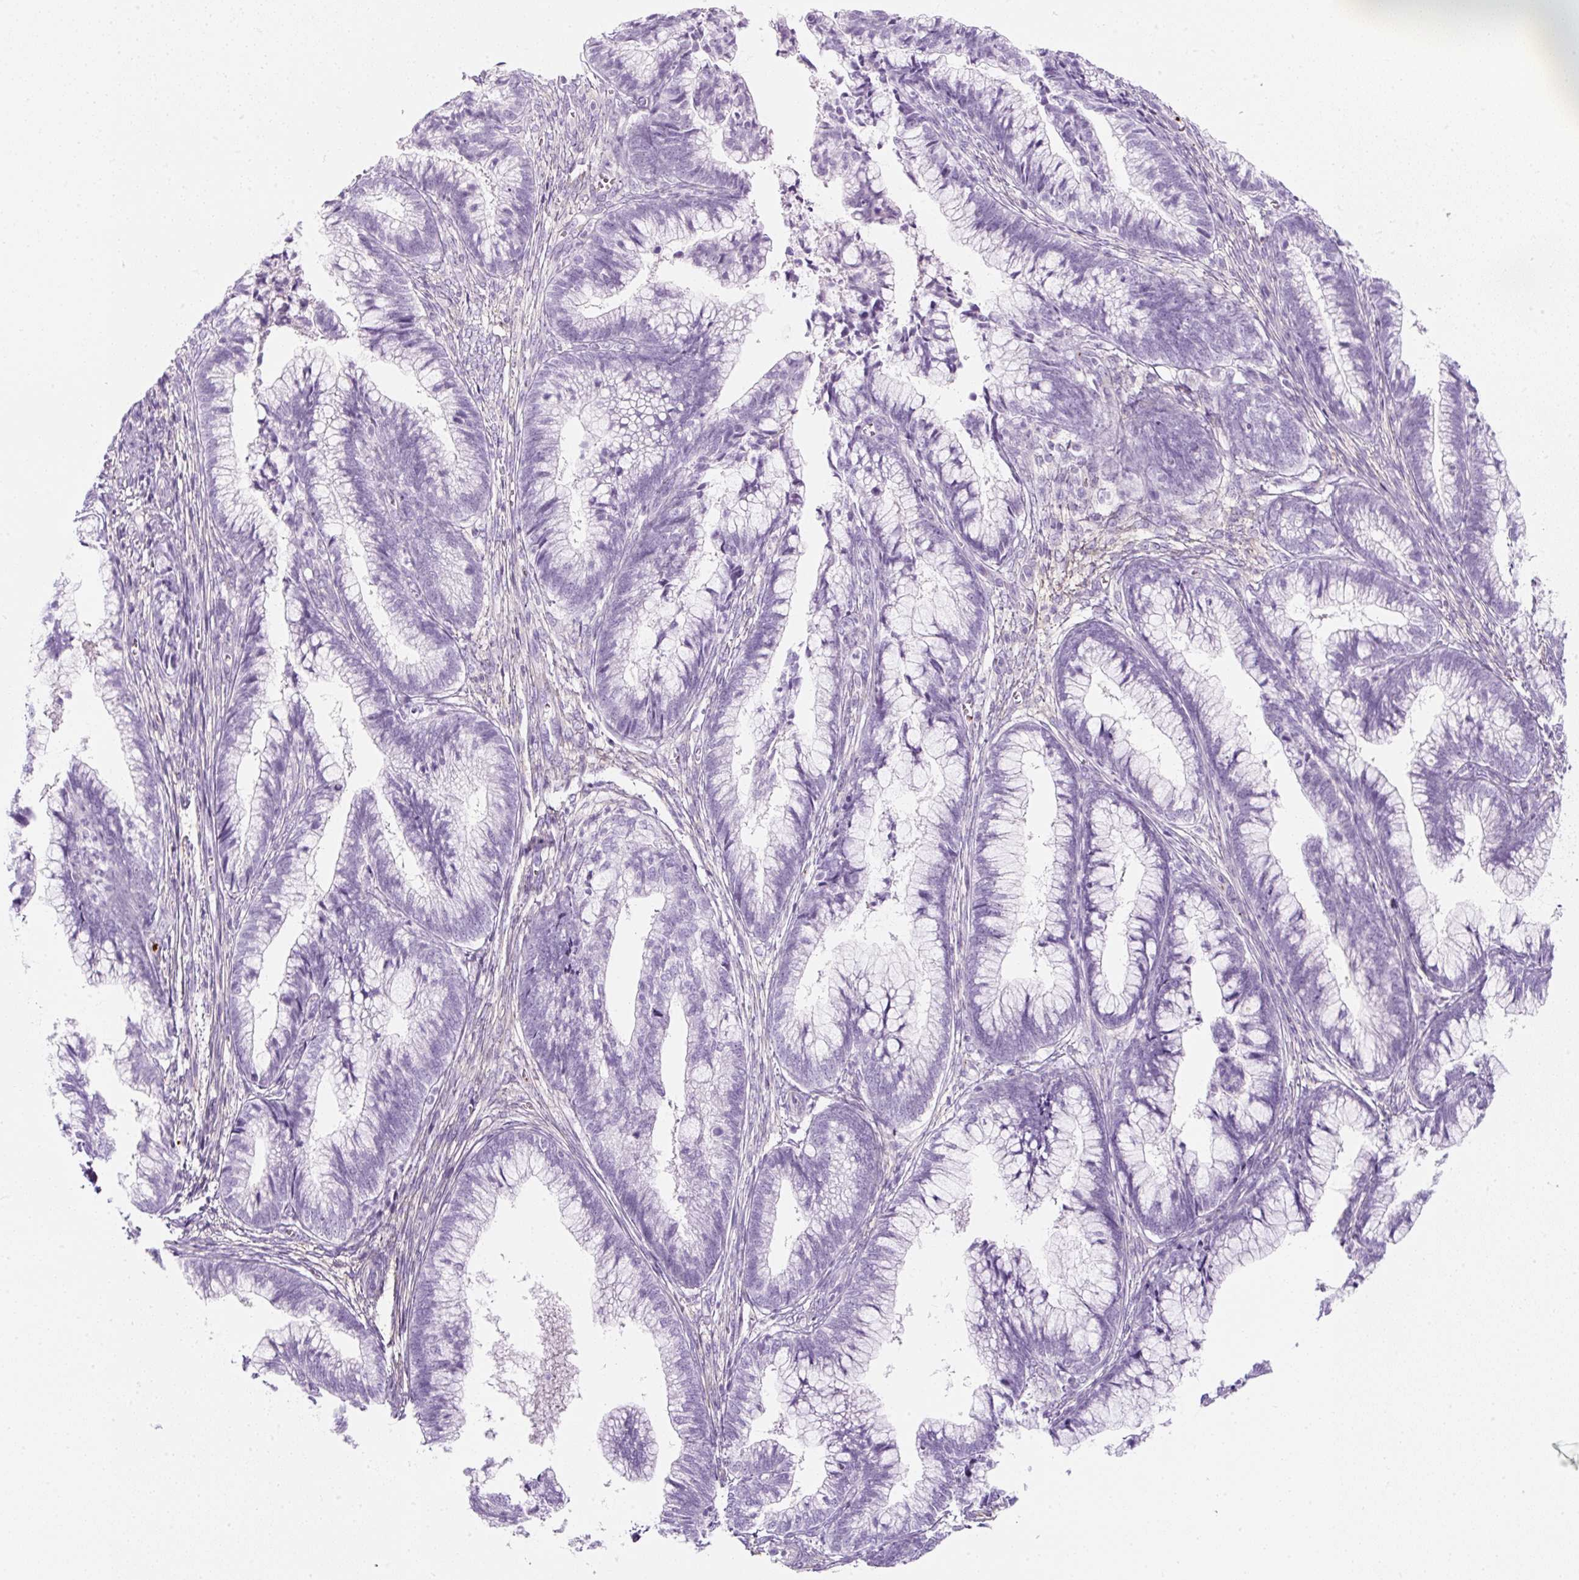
{"staining": {"intensity": "negative", "quantity": "none", "location": "none"}, "tissue": "cervical cancer", "cell_type": "Tumor cells", "image_type": "cancer", "snomed": [{"axis": "morphology", "description": "Adenocarcinoma, NOS"}, {"axis": "topography", "description": "Cervix"}], "caption": "Immunohistochemical staining of human cervical adenocarcinoma exhibits no significant positivity in tumor cells. (DAB immunohistochemistry (IHC), high magnification).", "gene": "PF4V1", "patient": {"sex": "female", "age": 44}}